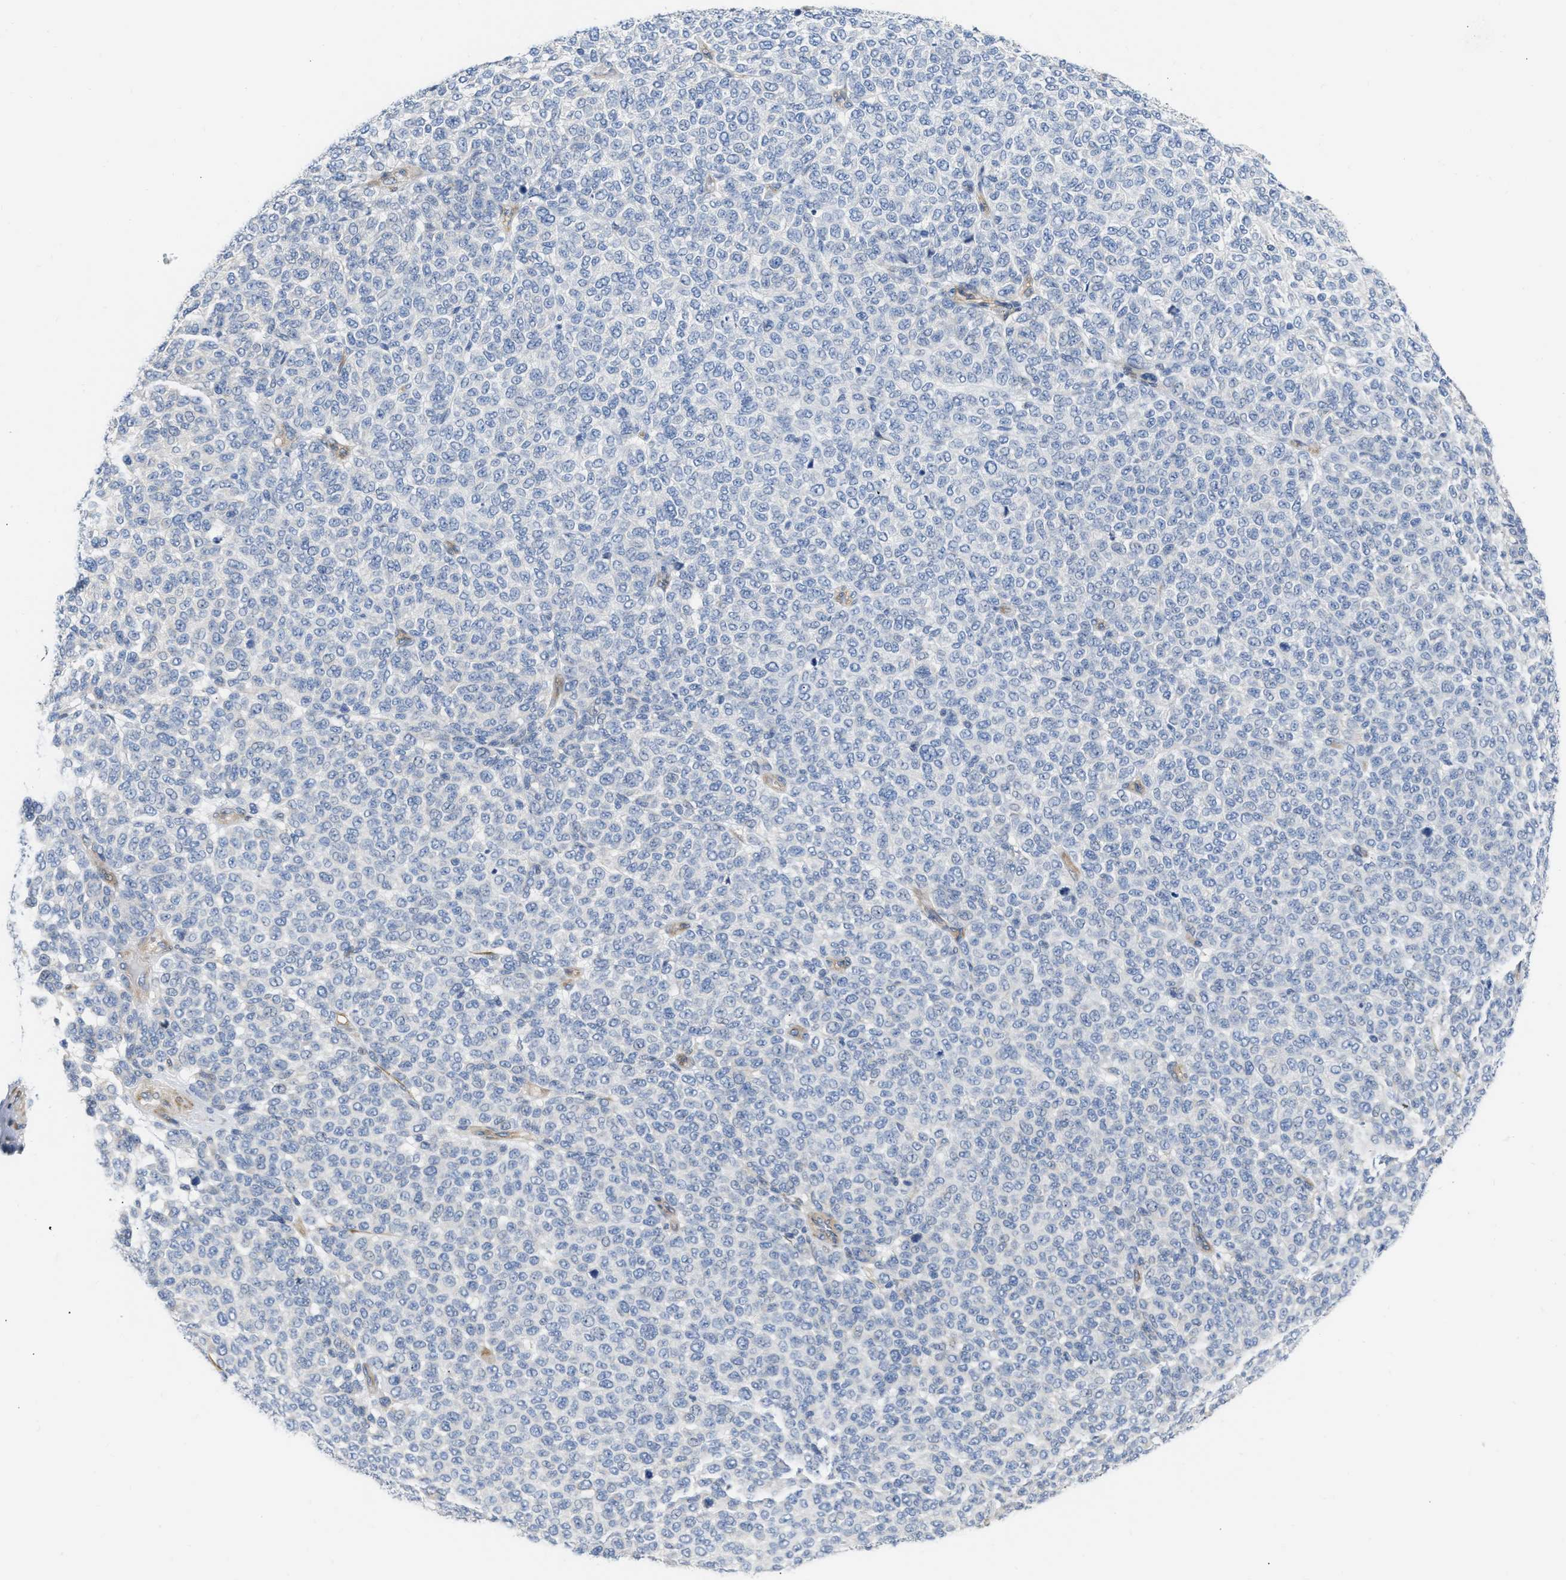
{"staining": {"intensity": "negative", "quantity": "none", "location": "none"}, "tissue": "melanoma", "cell_type": "Tumor cells", "image_type": "cancer", "snomed": [{"axis": "morphology", "description": "Malignant melanoma, NOS"}, {"axis": "topography", "description": "Skin"}], "caption": "Malignant melanoma stained for a protein using immunohistochemistry (IHC) shows no staining tumor cells.", "gene": "FHL1", "patient": {"sex": "male", "age": 59}}